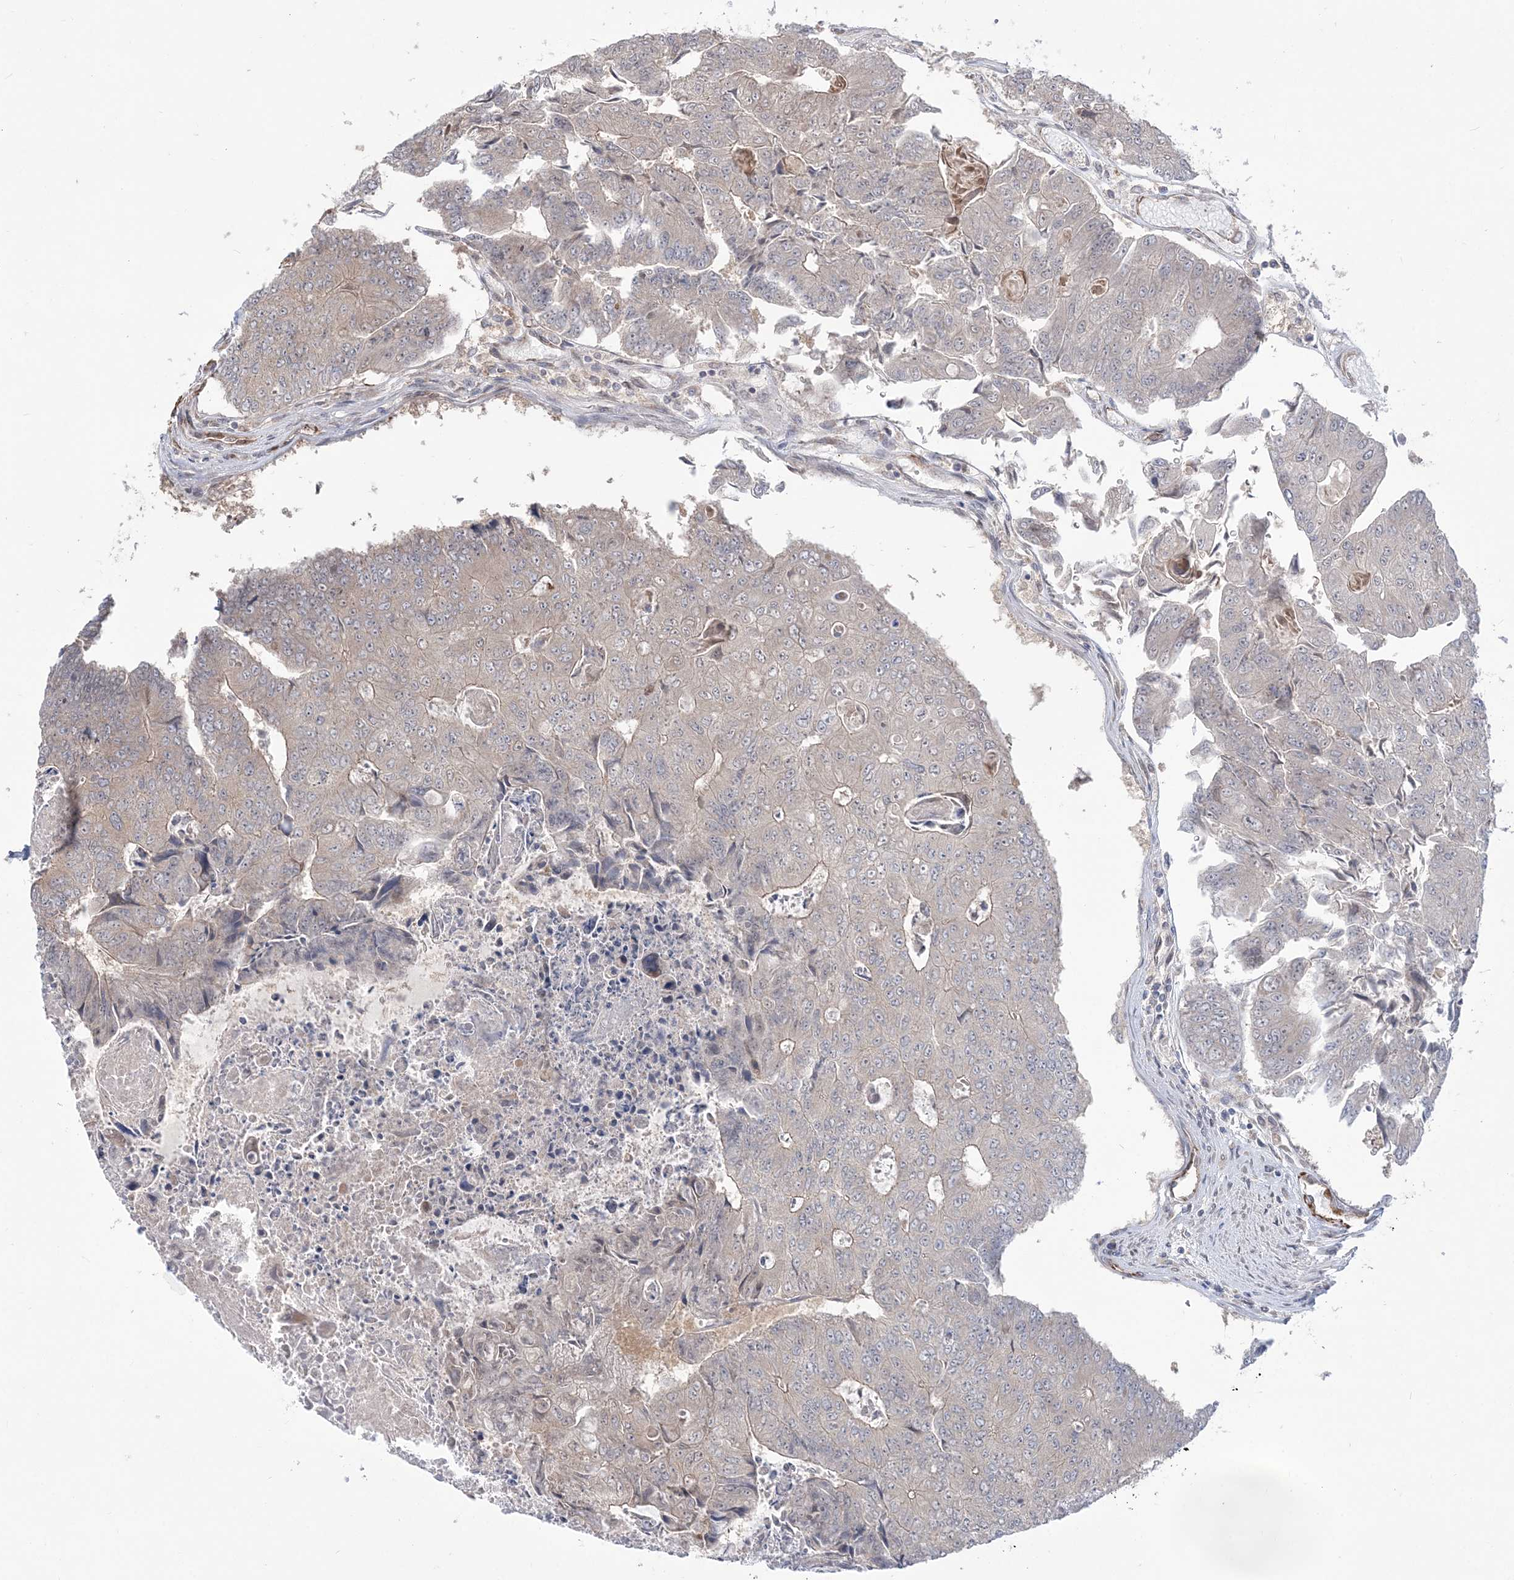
{"staining": {"intensity": "weak", "quantity": "<25%", "location": "cytoplasmic/membranous"}, "tissue": "colorectal cancer", "cell_type": "Tumor cells", "image_type": "cancer", "snomed": [{"axis": "morphology", "description": "Adenocarcinoma, NOS"}, {"axis": "topography", "description": "Colon"}], "caption": "Adenocarcinoma (colorectal) stained for a protein using immunohistochemistry (IHC) displays no positivity tumor cells.", "gene": "DHX57", "patient": {"sex": "female", "age": 67}}